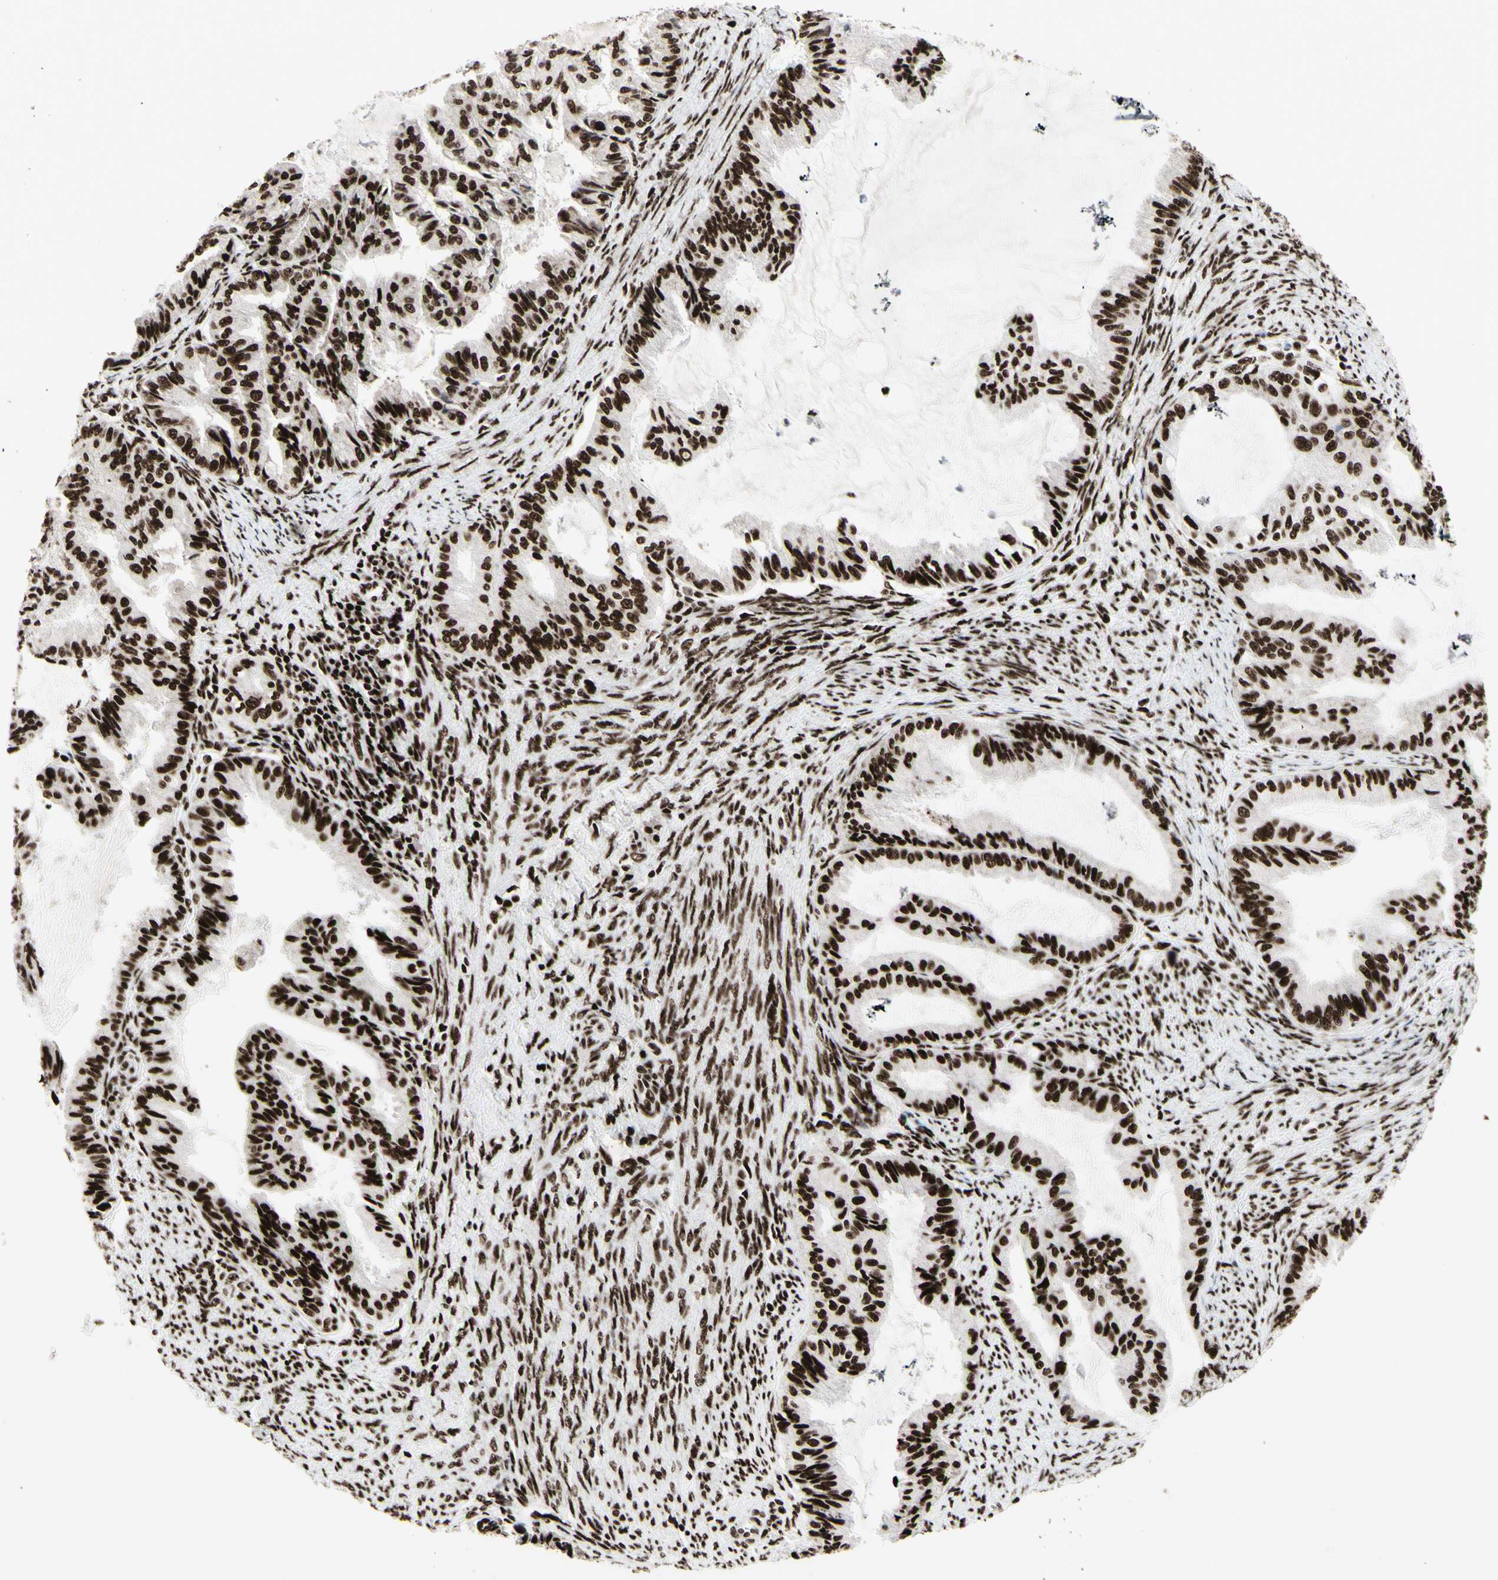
{"staining": {"intensity": "strong", "quantity": ">75%", "location": "nuclear"}, "tissue": "endometrial cancer", "cell_type": "Tumor cells", "image_type": "cancer", "snomed": [{"axis": "morphology", "description": "Adenocarcinoma, NOS"}, {"axis": "topography", "description": "Endometrium"}], "caption": "IHC (DAB (3,3'-diaminobenzidine)) staining of human endometrial cancer reveals strong nuclear protein staining in about >75% of tumor cells.", "gene": "U2AF2", "patient": {"sex": "female", "age": 86}}